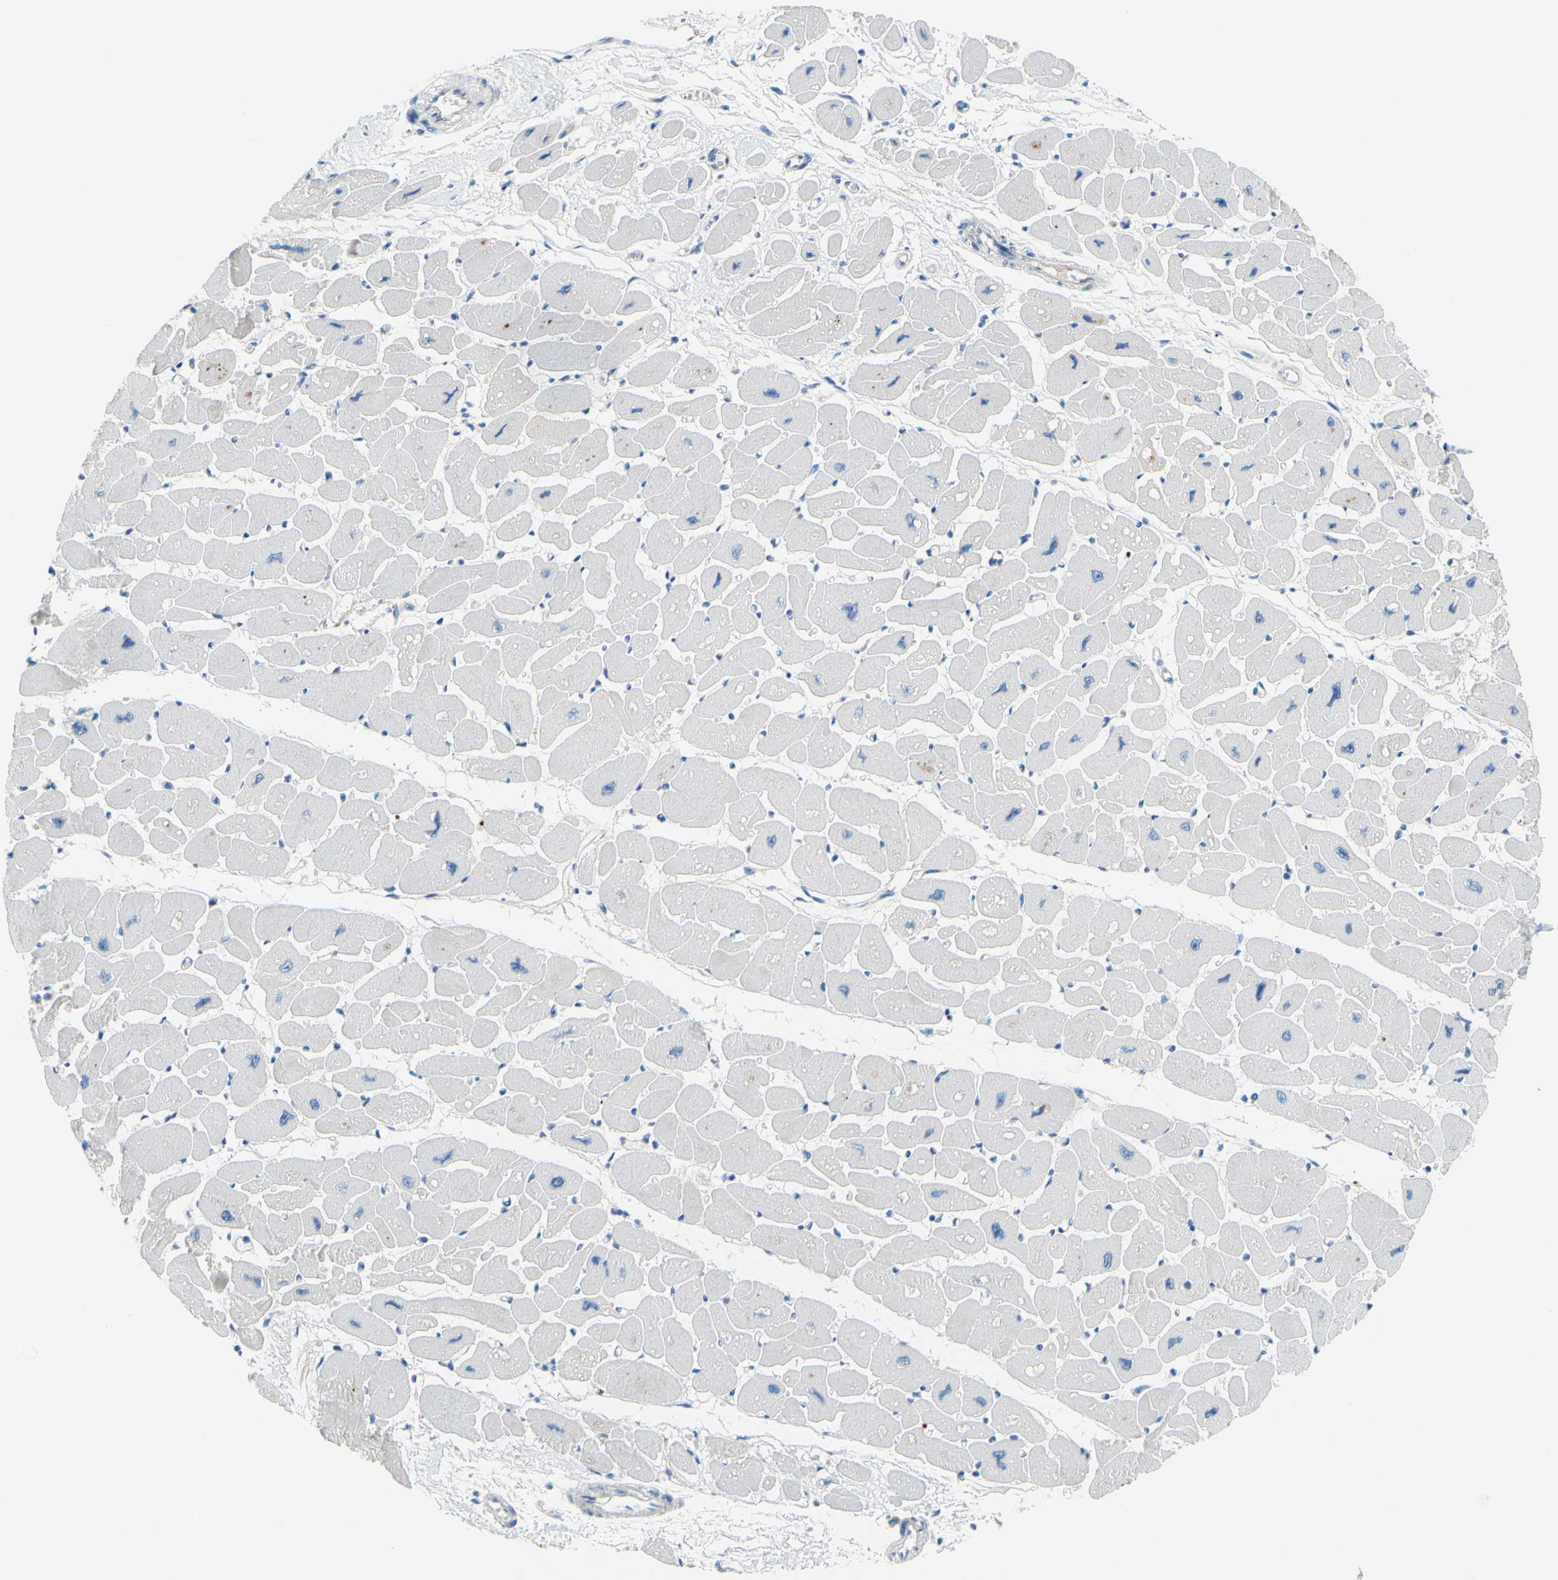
{"staining": {"intensity": "negative", "quantity": "none", "location": "none"}, "tissue": "heart muscle", "cell_type": "Cardiomyocytes", "image_type": "normal", "snomed": [{"axis": "morphology", "description": "Normal tissue, NOS"}, {"axis": "topography", "description": "Heart"}], "caption": "High power microscopy micrograph of an immunohistochemistry (IHC) histopathology image of normal heart muscle, revealing no significant expression in cardiomyocytes.", "gene": "ARHGAP1", "patient": {"sex": "female", "age": 54}}